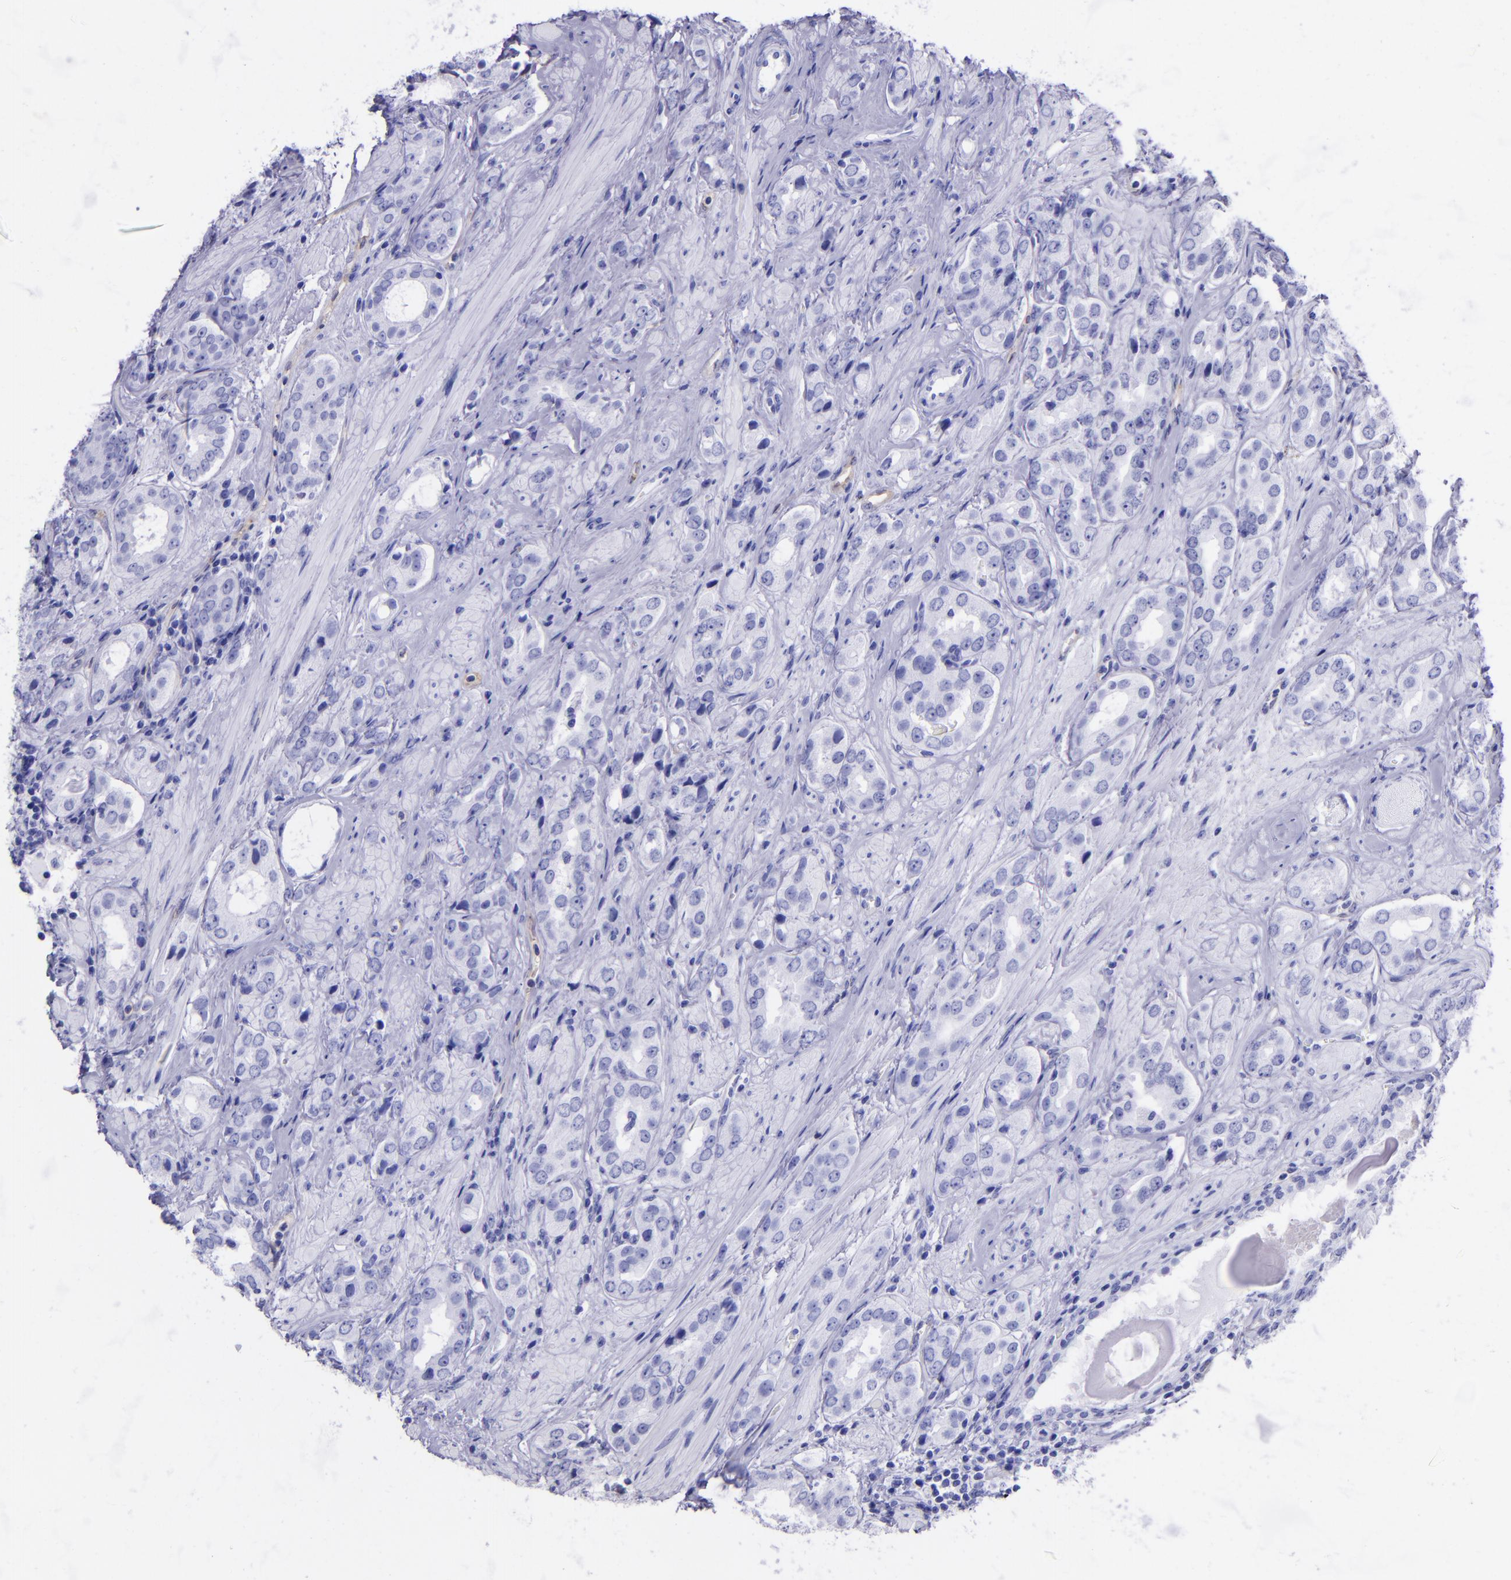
{"staining": {"intensity": "negative", "quantity": "none", "location": "none"}, "tissue": "prostate cancer", "cell_type": "Tumor cells", "image_type": "cancer", "snomed": [{"axis": "morphology", "description": "Adenocarcinoma, Medium grade"}, {"axis": "topography", "description": "Prostate"}], "caption": "Adenocarcinoma (medium-grade) (prostate) was stained to show a protein in brown. There is no significant positivity in tumor cells.", "gene": "SELE", "patient": {"sex": "male", "age": 53}}